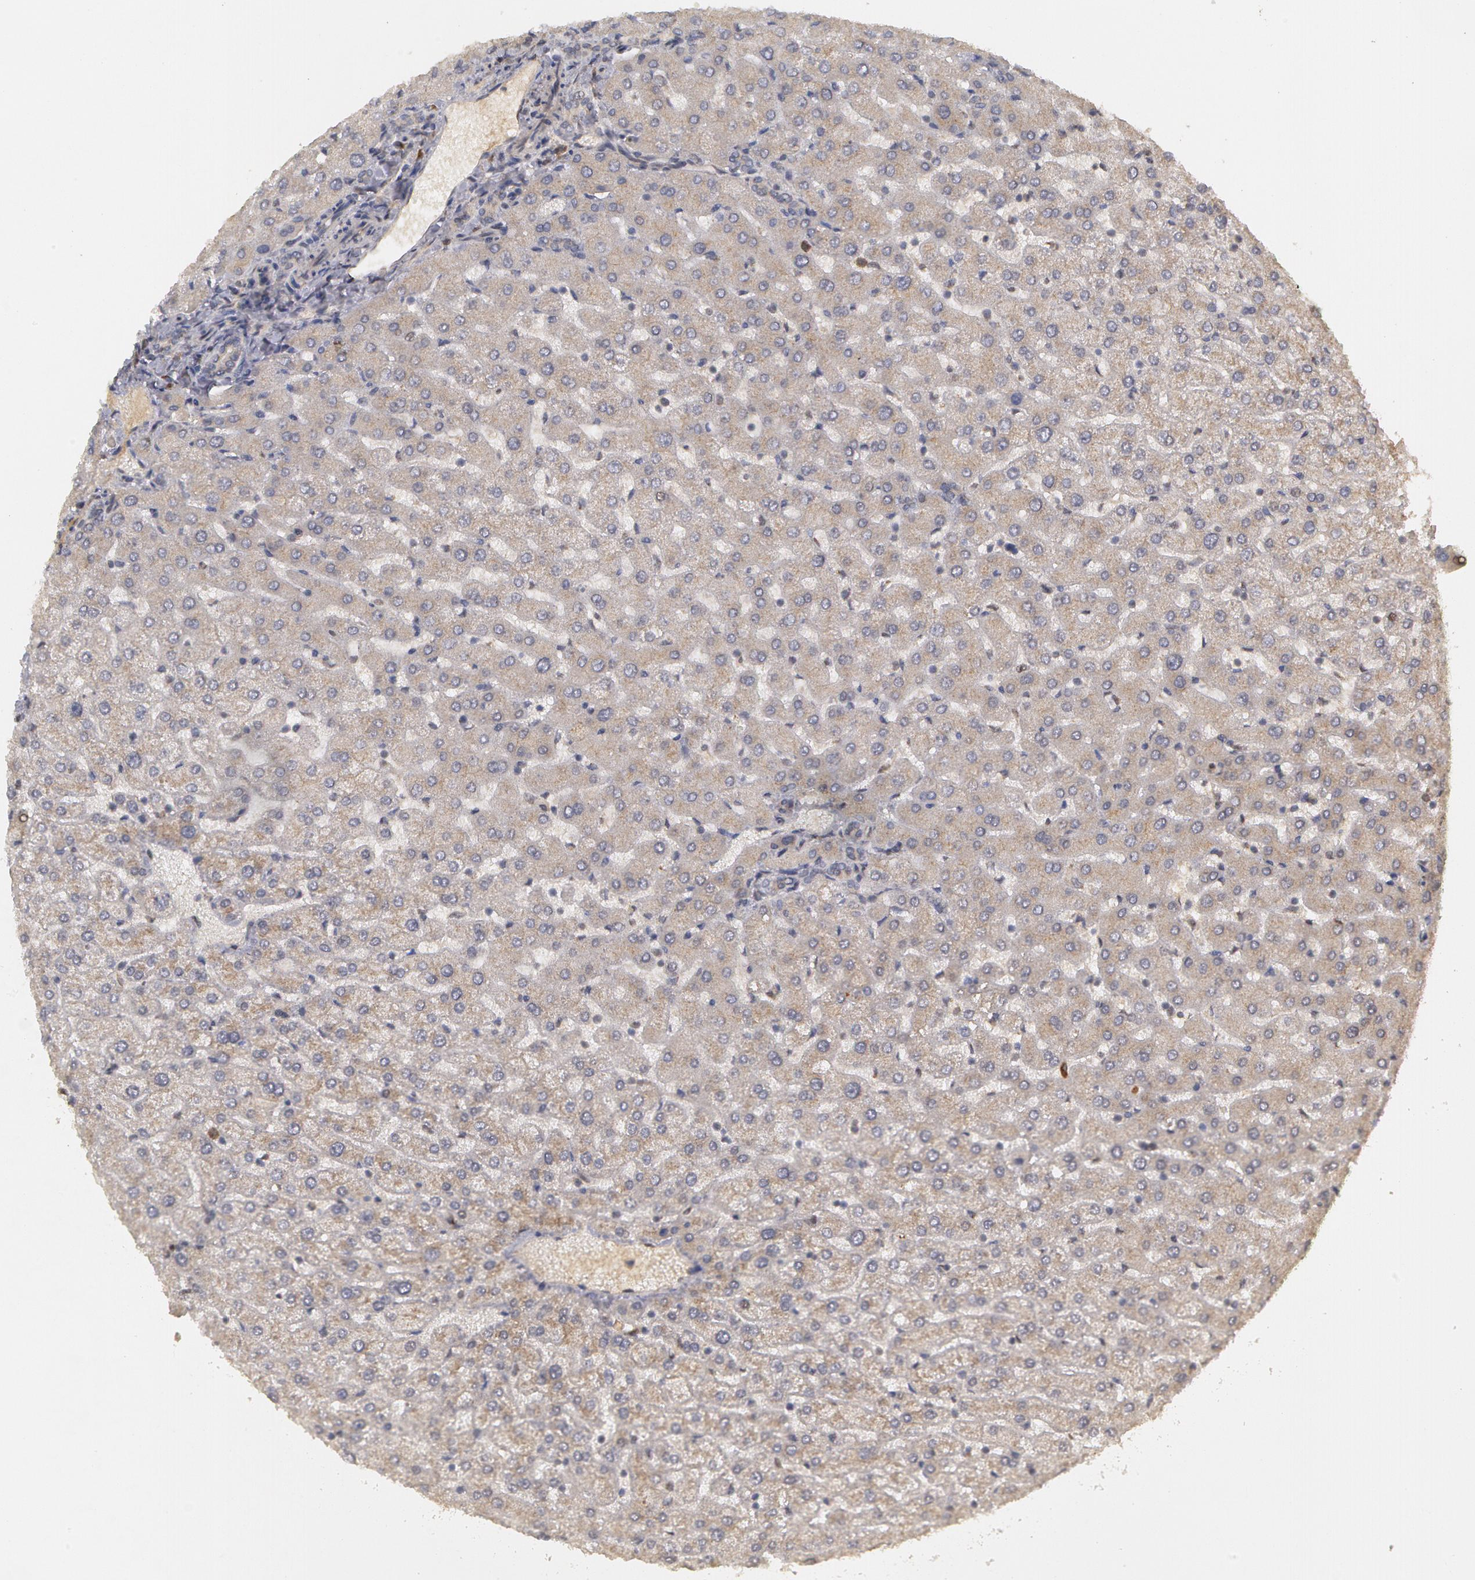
{"staining": {"intensity": "weak", "quantity": ">75%", "location": "cytoplasmic/membranous"}, "tissue": "liver", "cell_type": "Cholangiocytes", "image_type": "normal", "snomed": [{"axis": "morphology", "description": "Normal tissue, NOS"}, {"axis": "morphology", "description": "Fibrosis, NOS"}, {"axis": "topography", "description": "Liver"}], "caption": "Immunohistochemical staining of normal human liver exhibits low levels of weak cytoplasmic/membranous expression in about >75% of cholangiocytes.", "gene": "STX5", "patient": {"sex": "female", "age": 29}}